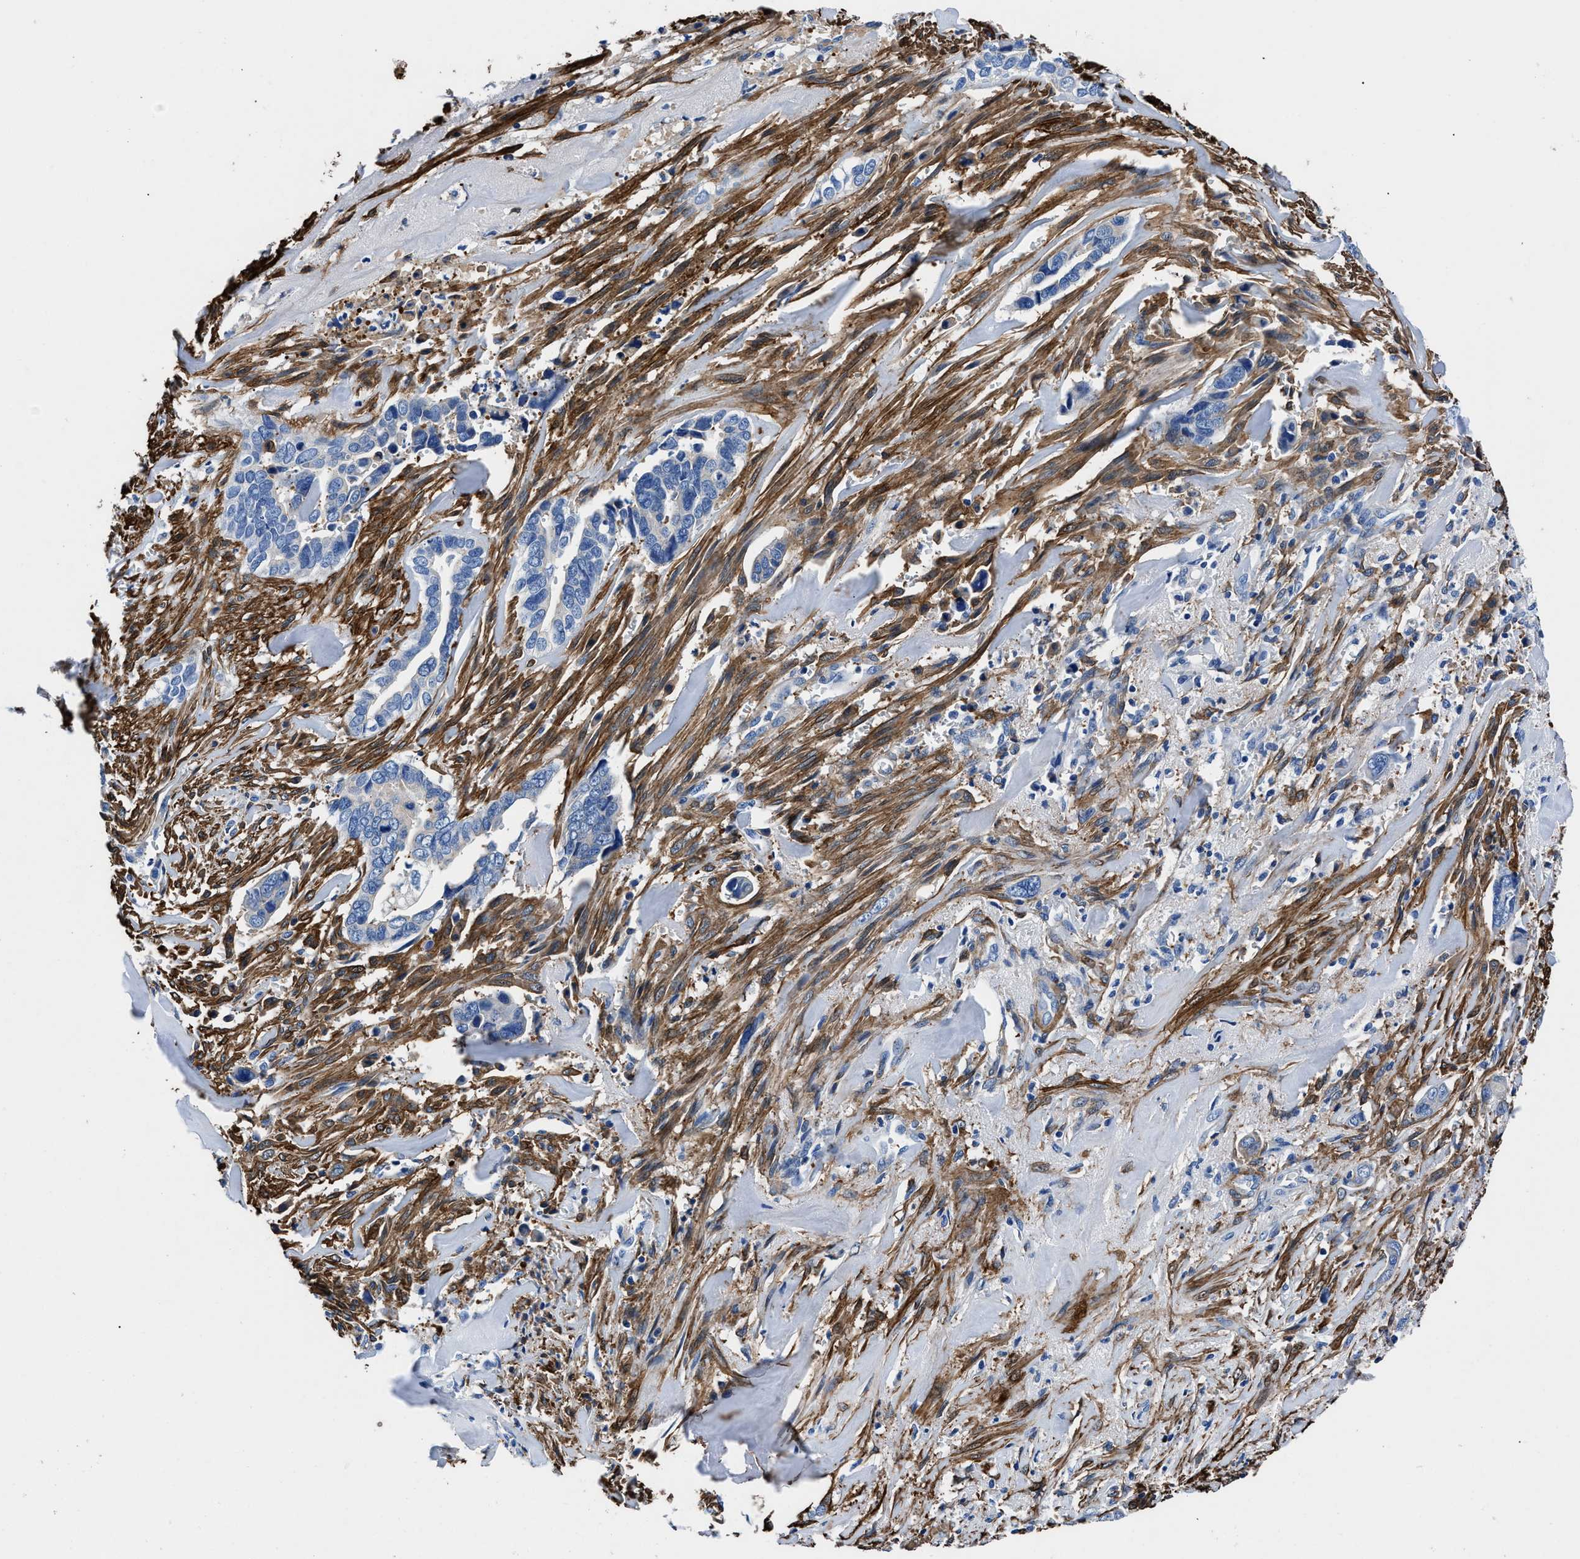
{"staining": {"intensity": "negative", "quantity": "none", "location": "none"}, "tissue": "liver cancer", "cell_type": "Tumor cells", "image_type": "cancer", "snomed": [{"axis": "morphology", "description": "Cholangiocarcinoma"}, {"axis": "topography", "description": "Liver"}], "caption": "High power microscopy image of an IHC histopathology image of cholangiocarcinoma (liver), revealing no significant positivity in tumor cells. (Immunohistochemistry (ihc), brightfield microscopy, high magnification).", "gene": "TEX261", "patient": {"sex": "female", "age": 79}}